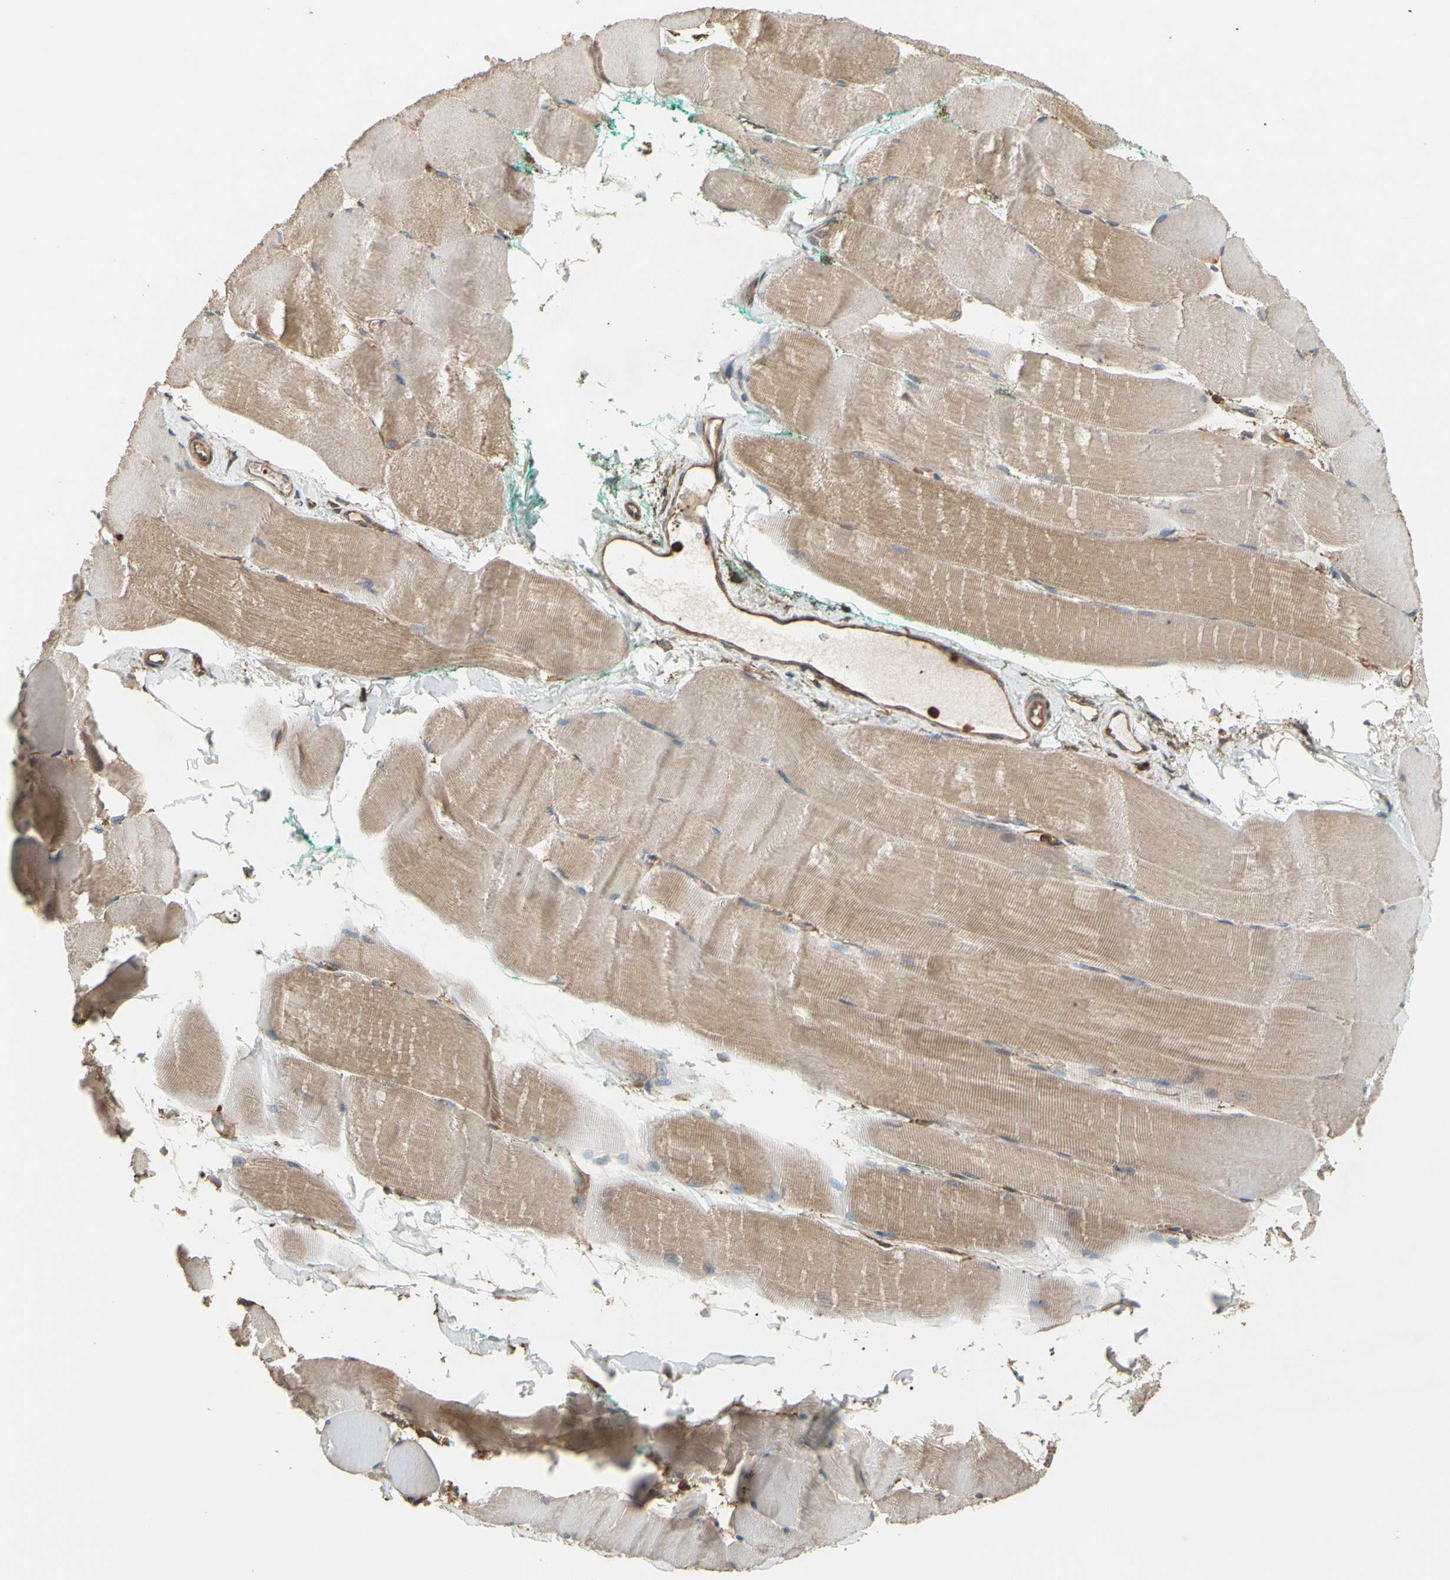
{"staining": {"intensity": "moderate", "quantity": "25%-75%", "location": "cytoplasmic/membranous"}, "tissue": "skeletal muscle", "cell_type": "Myocytes", "image_type": "normal", "snomed": [{"axis": "morphology", "description": "Normal tissue, NOS"}, {"axis": "morphology", "description": "Squamous cell carcinoma, NOS"}, {"axis": "topography", "description": "Skeletal muscle"}], "caption": "The image shows staining of normal skeletal muscle, revealing moderate cytoplasmic/membranous protein staining (brown color) within myocytes.", "gene": "CTTN", "patient": {"sex": "male", "age": 51}}